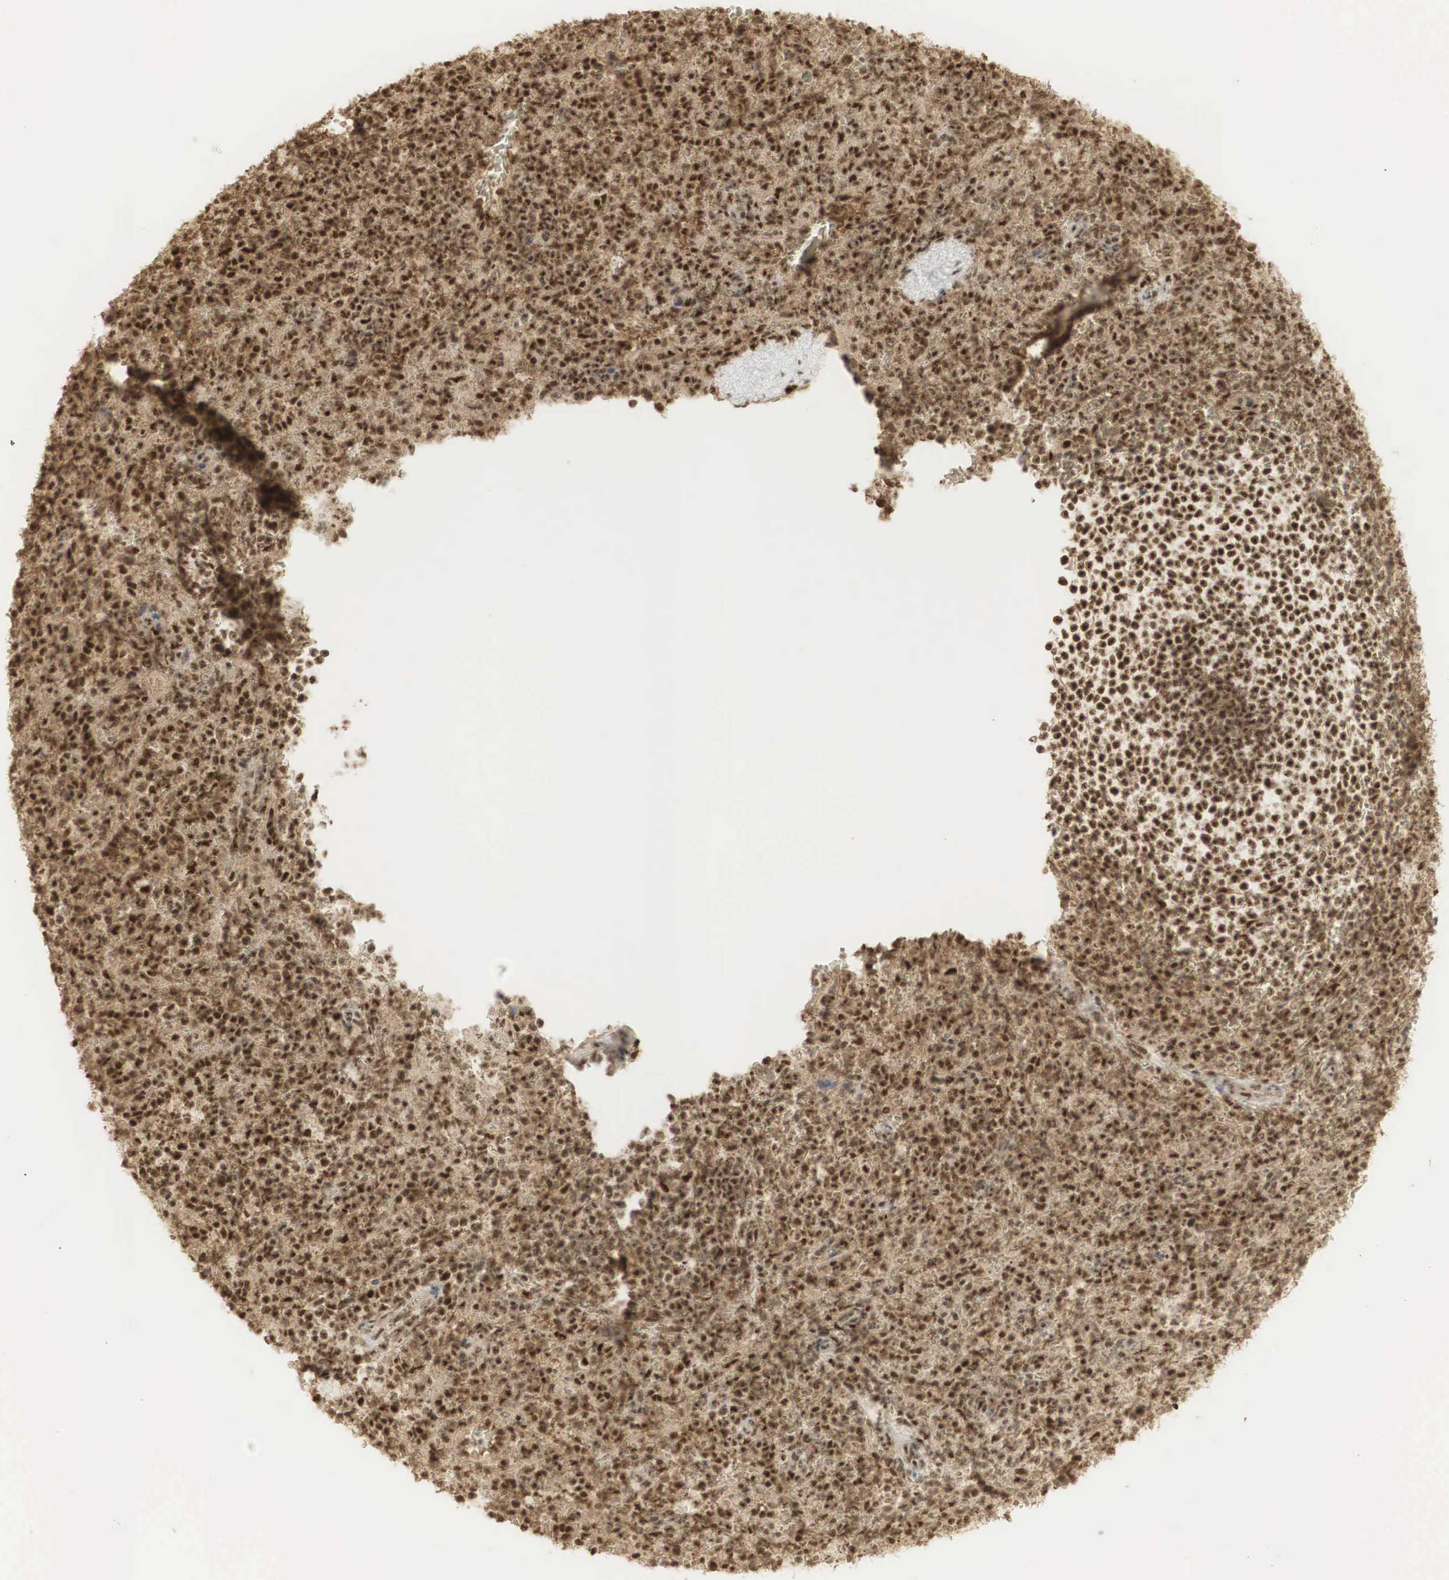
{"staining": {"intensity": "moderate", "quantity": ">75%", "location": "cytoplasmic/membranous,nuclear"}, "tissue": "spleen", "cell_type": "Cells in red pulp", "image_type": "normal", "snomed": [{"axis": "morphology", "description": "Normal tissue, NOS"}, {"axis": "topography", "description": "Spleen"}], "caption": "The image displays immunohistochemical staining of normal spleen. There is moderate cytoplasmic/membranous,nuclear expression is seen in approximately >75% of cells in red pulp. (Stains: DAB in brown, nuclei in blue, Microscopy: brightfield microscopy at high magnification).", "gene": "RNF113A", "patient": {"sex": "female", "age": 21}}